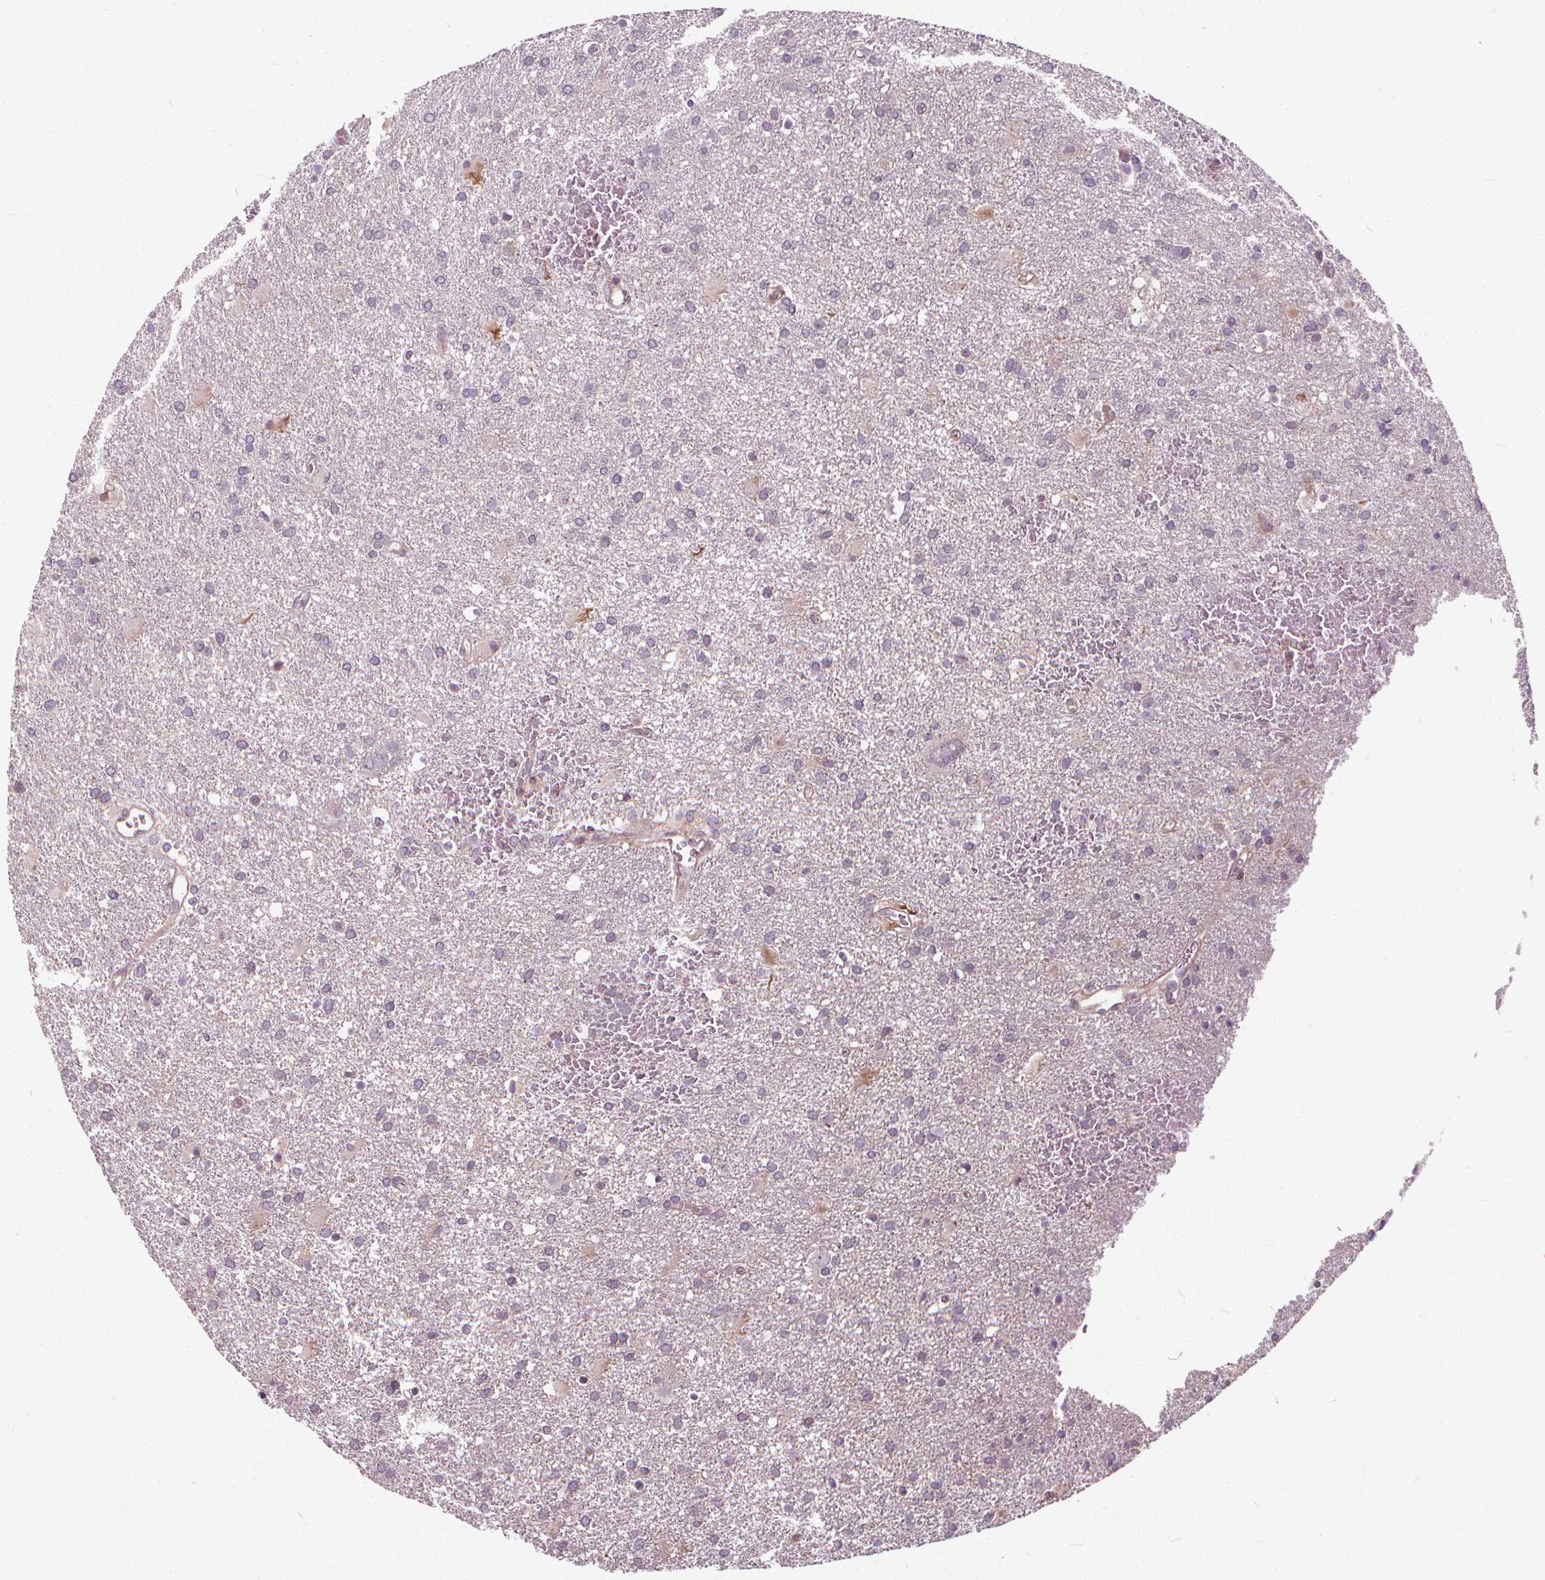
{"staining": {"intensity": "negative", "quantity": "none", "location": "none"}, "tissue": "glioma", "cell_type": "Tumor cells", "image_type": "cancer", "snomed": [{"axis": "morphology", "description": "Glioma, malignant, Low grade"}, {"axis": "topography", "description": "Brain"}], "caption": "This is an immunohistochemistry (IHC) image of malignant glioma (low-grade). There is no expression in tumor cells.", "gene": "INPP5E", "patient": {"sex": "male", "age": 66}}